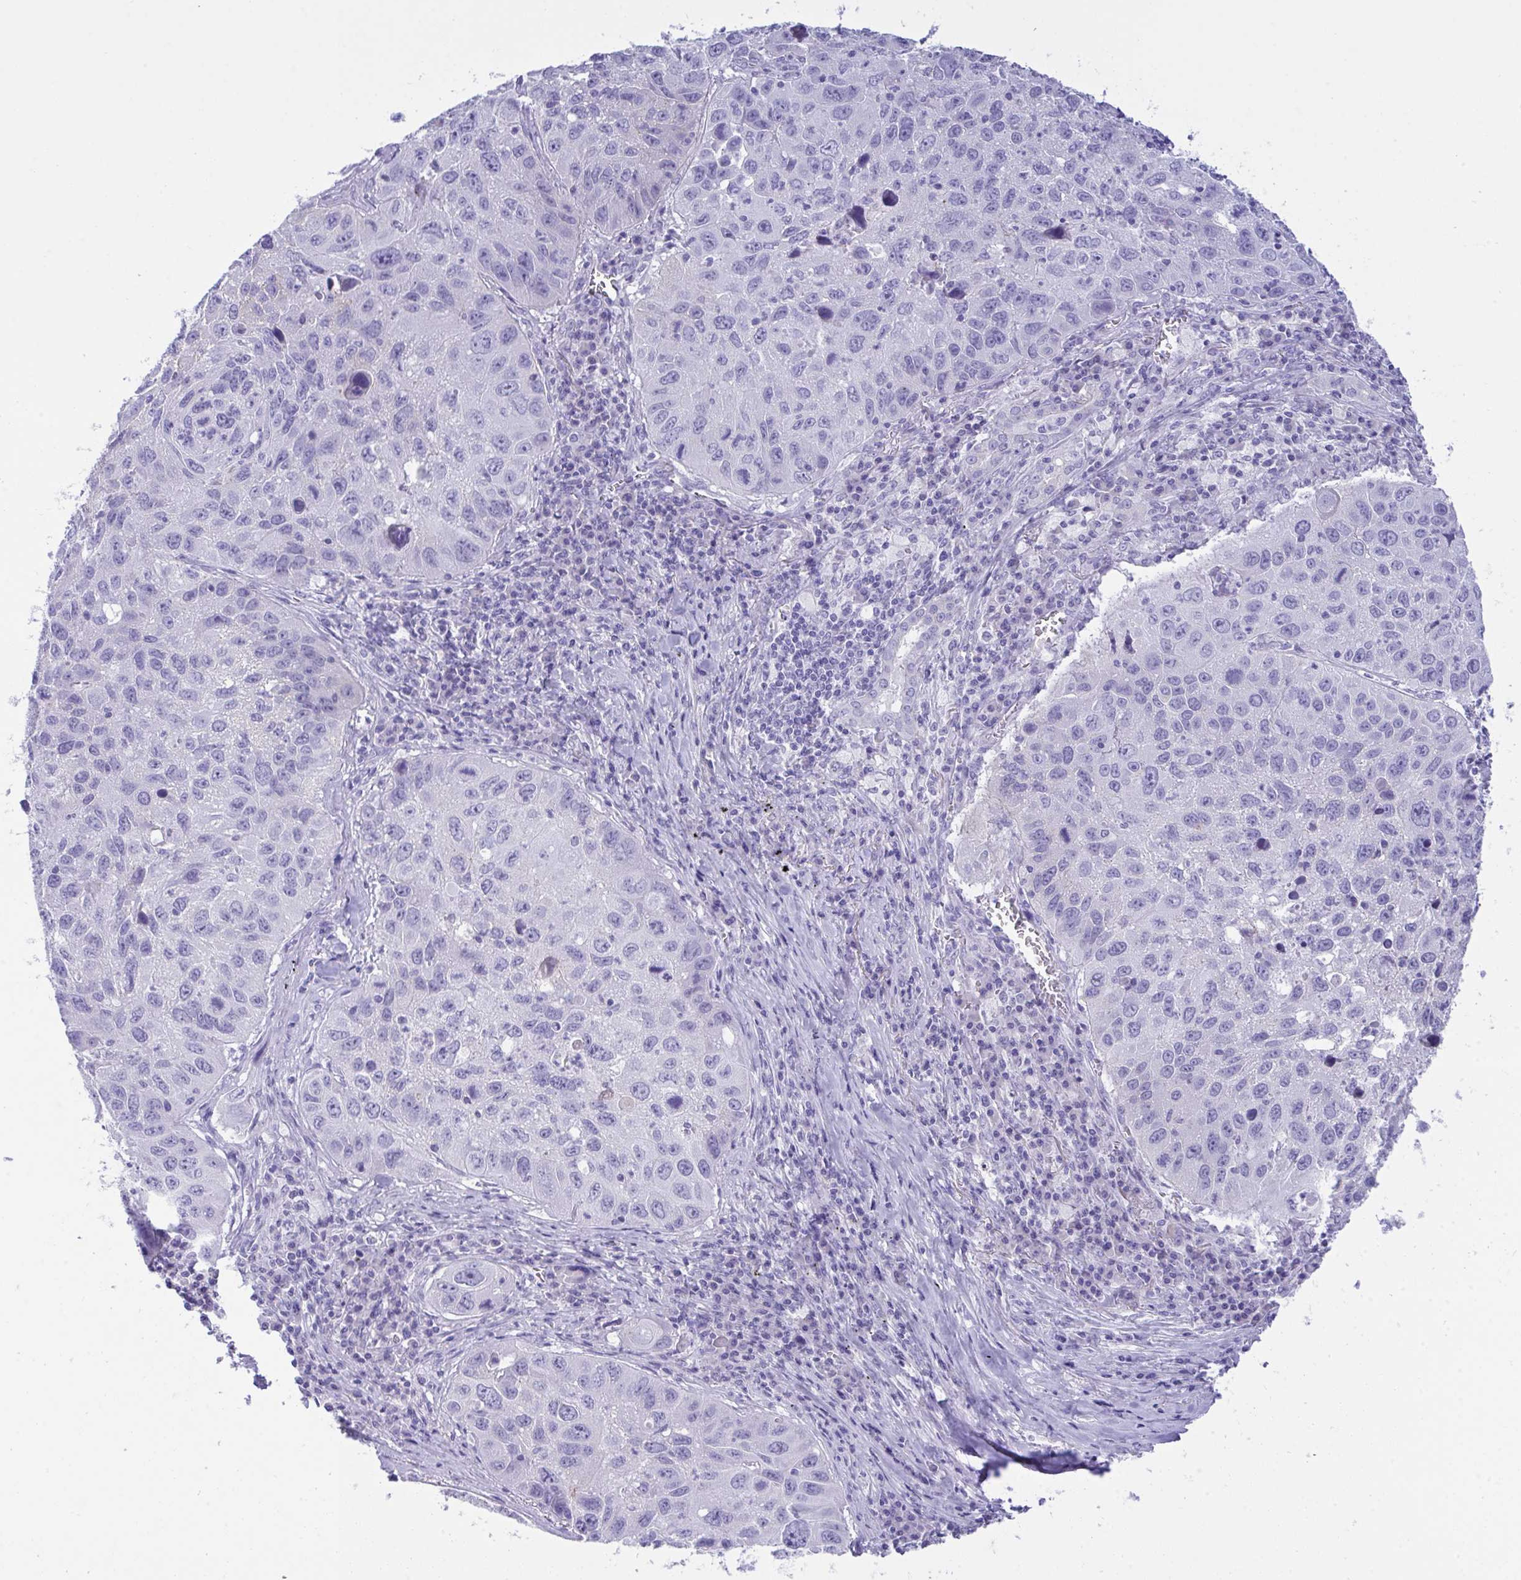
{"staining": {"intensity": "negative", "quantity": "none", "location": "none"}, "tissue": "lung cancer", "cell_type": "Tumor cells", "image_type": "cancer", "snomed": [{"axis": "morphology", "description": "Squamous cell carcinoma, NOS"}, {"axis": "topography", "description": "Lung"}], "caption": "Immunohistochemical staining of lung cancer reveals no significant expression in tumor cells.", "gene": "GLB1L2", "patient": {"sex": "female", "age": 61}}